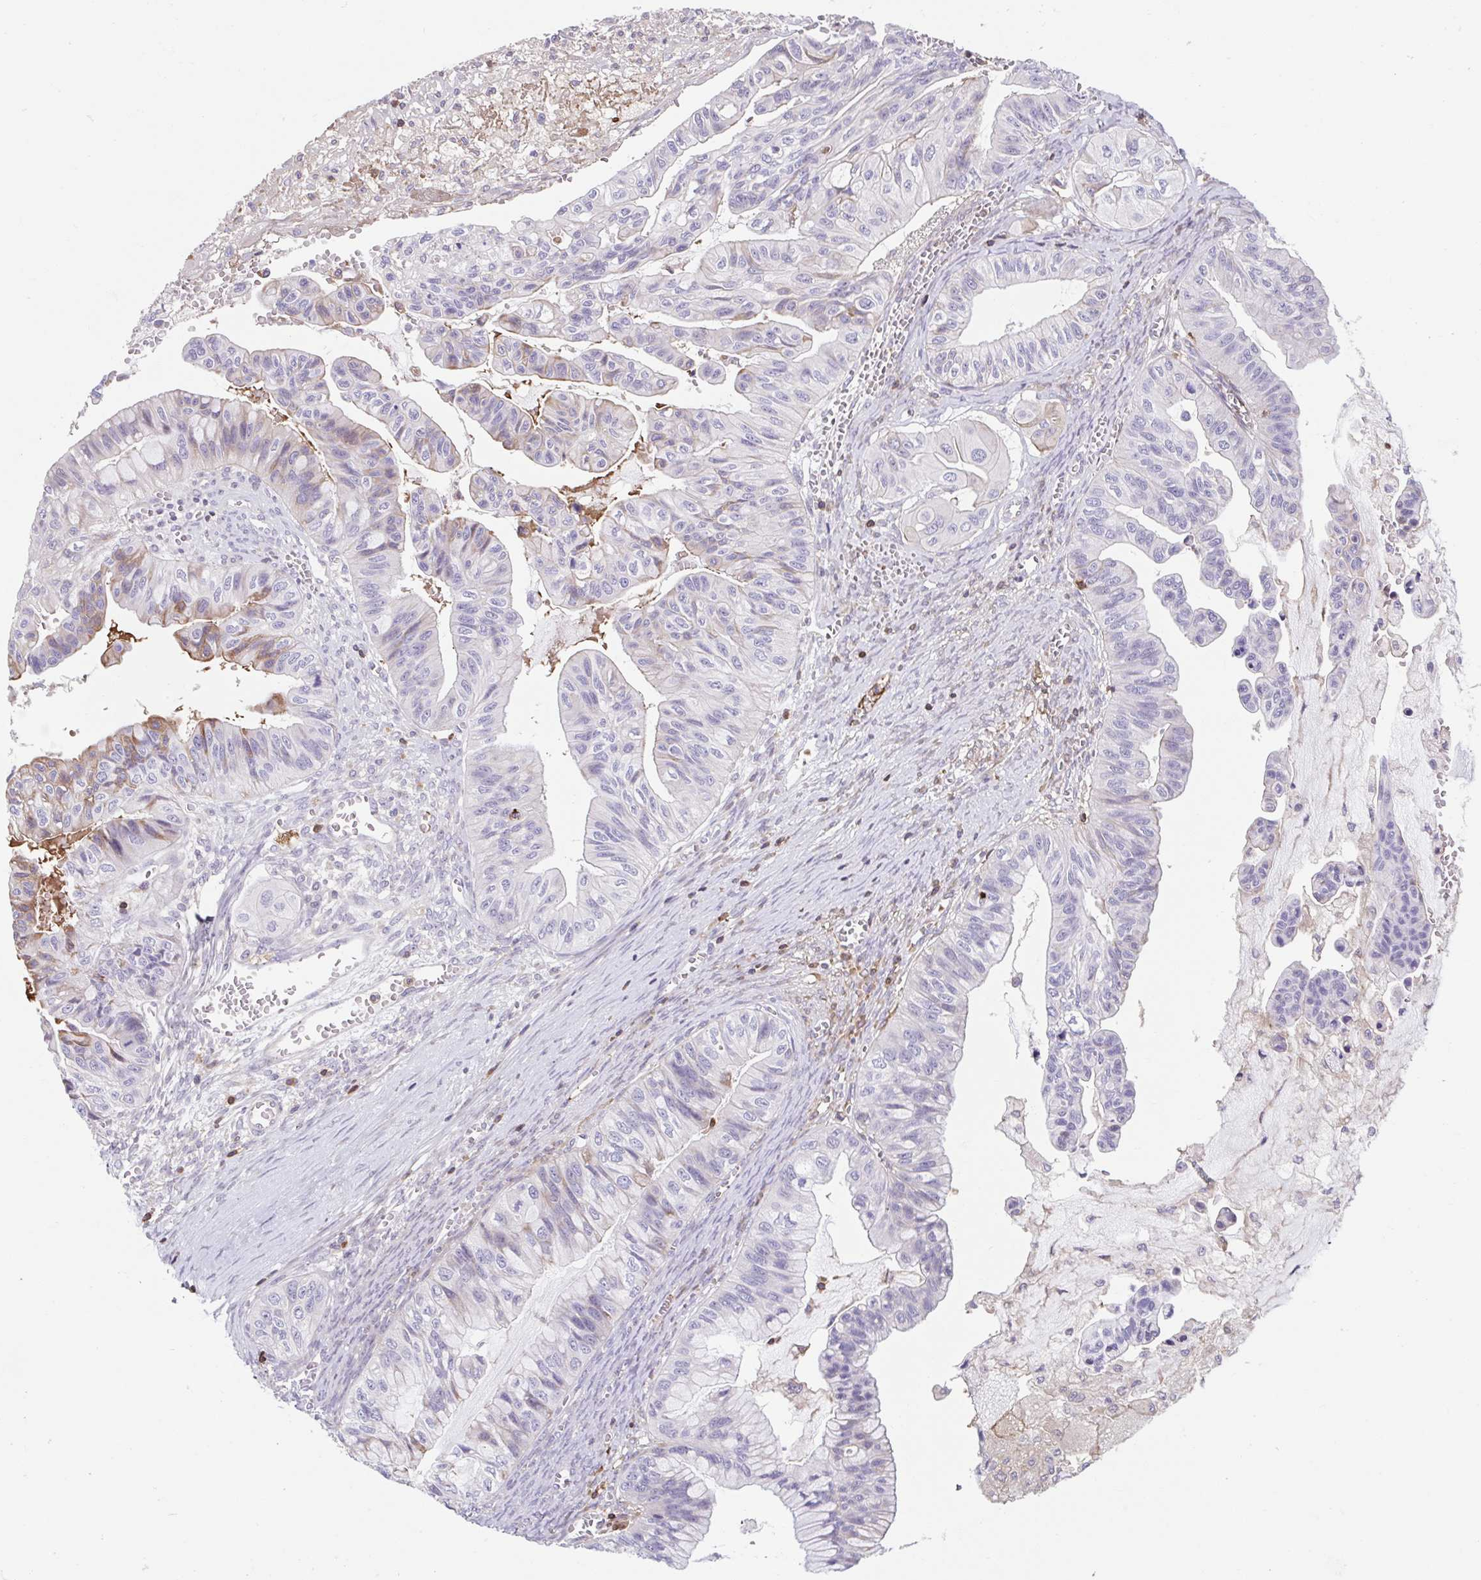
{"staining": {"intensity": "negative", "quantity": "none", "location": "none"}, "tissue": "ovarian cancer", "cell_type": "Tumor cells", "image_type": "cancer", "snomed": [{"axis": "morphology", "description": "Cystadenocarcinoma, mucinous, NOS"}, {"axis": "topography", "description": "Ovary"}], "caption": "Immunohistochemical staining of human mucinous cystadenocarcinoma (ovarian) displays no significant expression in tumor cells.", "gene": "TPRG1", "patient": {"sex": "female", "age": 72}}